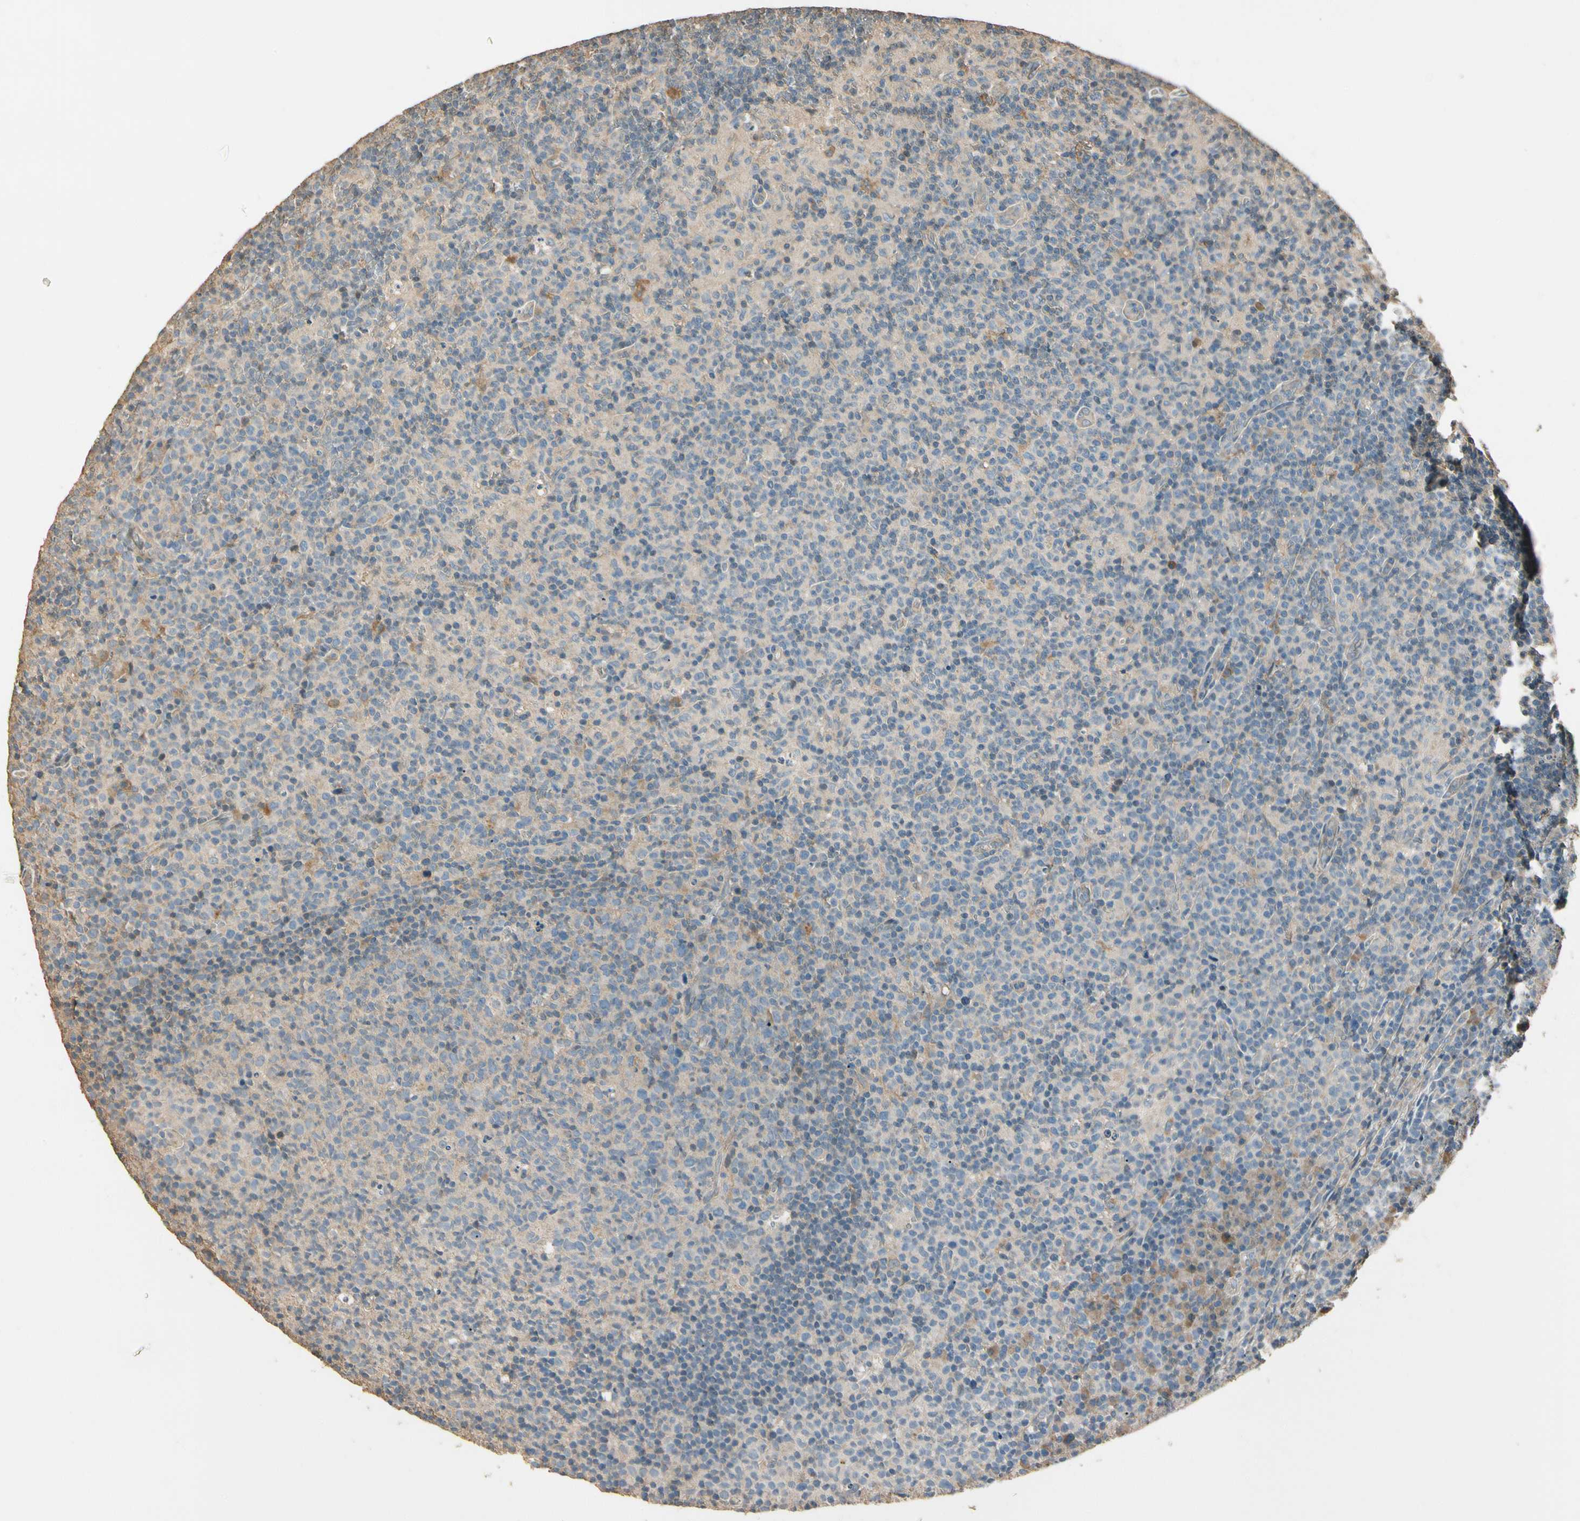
{"staining": {"intensity": "weak", "quantity": ">75%", "location": "cytoplasmic/membranous"}, "tissue": "lymph node", "cell_type": "Germinal center cells", "image_type": "normal", "snomed": [{"axis": "morphology", "description": "Normal tissue, NOS"}, {"axis": "morphology", "description": "Inflammation, NOS"}, {"axis": "topography", "description": "Lymph node"}], "caption": "Protein analysis of normal lymph node exhibits weak cytoplasmic/membranous positivity in about >75% of germinal center cells.", "gene": "CDH6", "patient": {"sex": "male", "age": 55}}